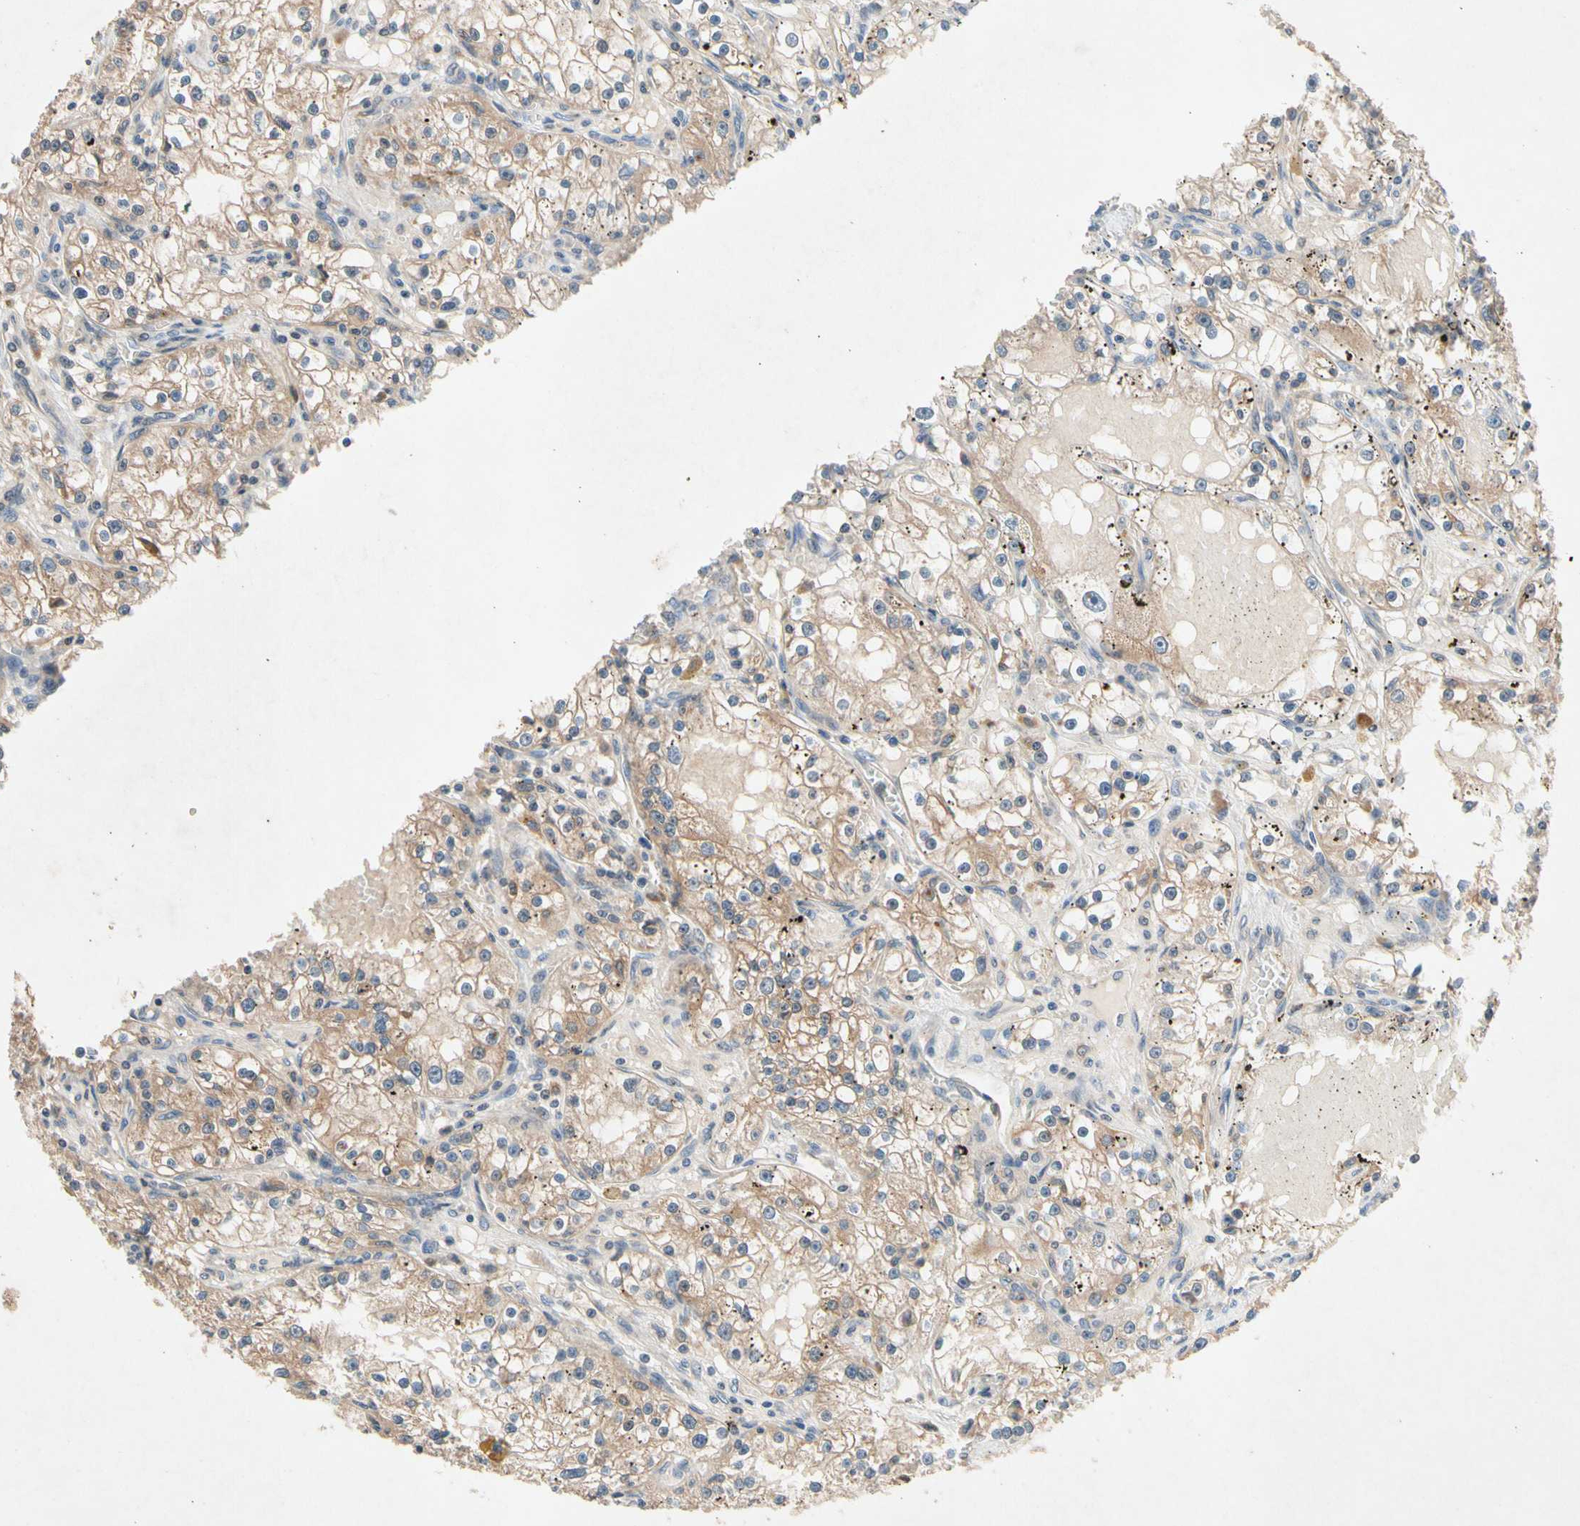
{"staining": {"intensity": "moderate", "quantity": ">75%", "location": "cytoplasmic/membranous"}, "tissue": "renal cancer", "cell_type": "Tumor cells", "image_type": "cancer", "snomed": [{"axis": "morphology", "description": "Adenocarcinoma, NOS"}, {"axis": "topography", "description": "Kidney"}], "caption": "Protein expression analysis of human adenocarcinoma (renal) reveals moderate cytoplasmic/membranous staining in about >75% of tumor cells.", "gene": "PRDX4", "patient": {"sex": "male", "age": 56}}